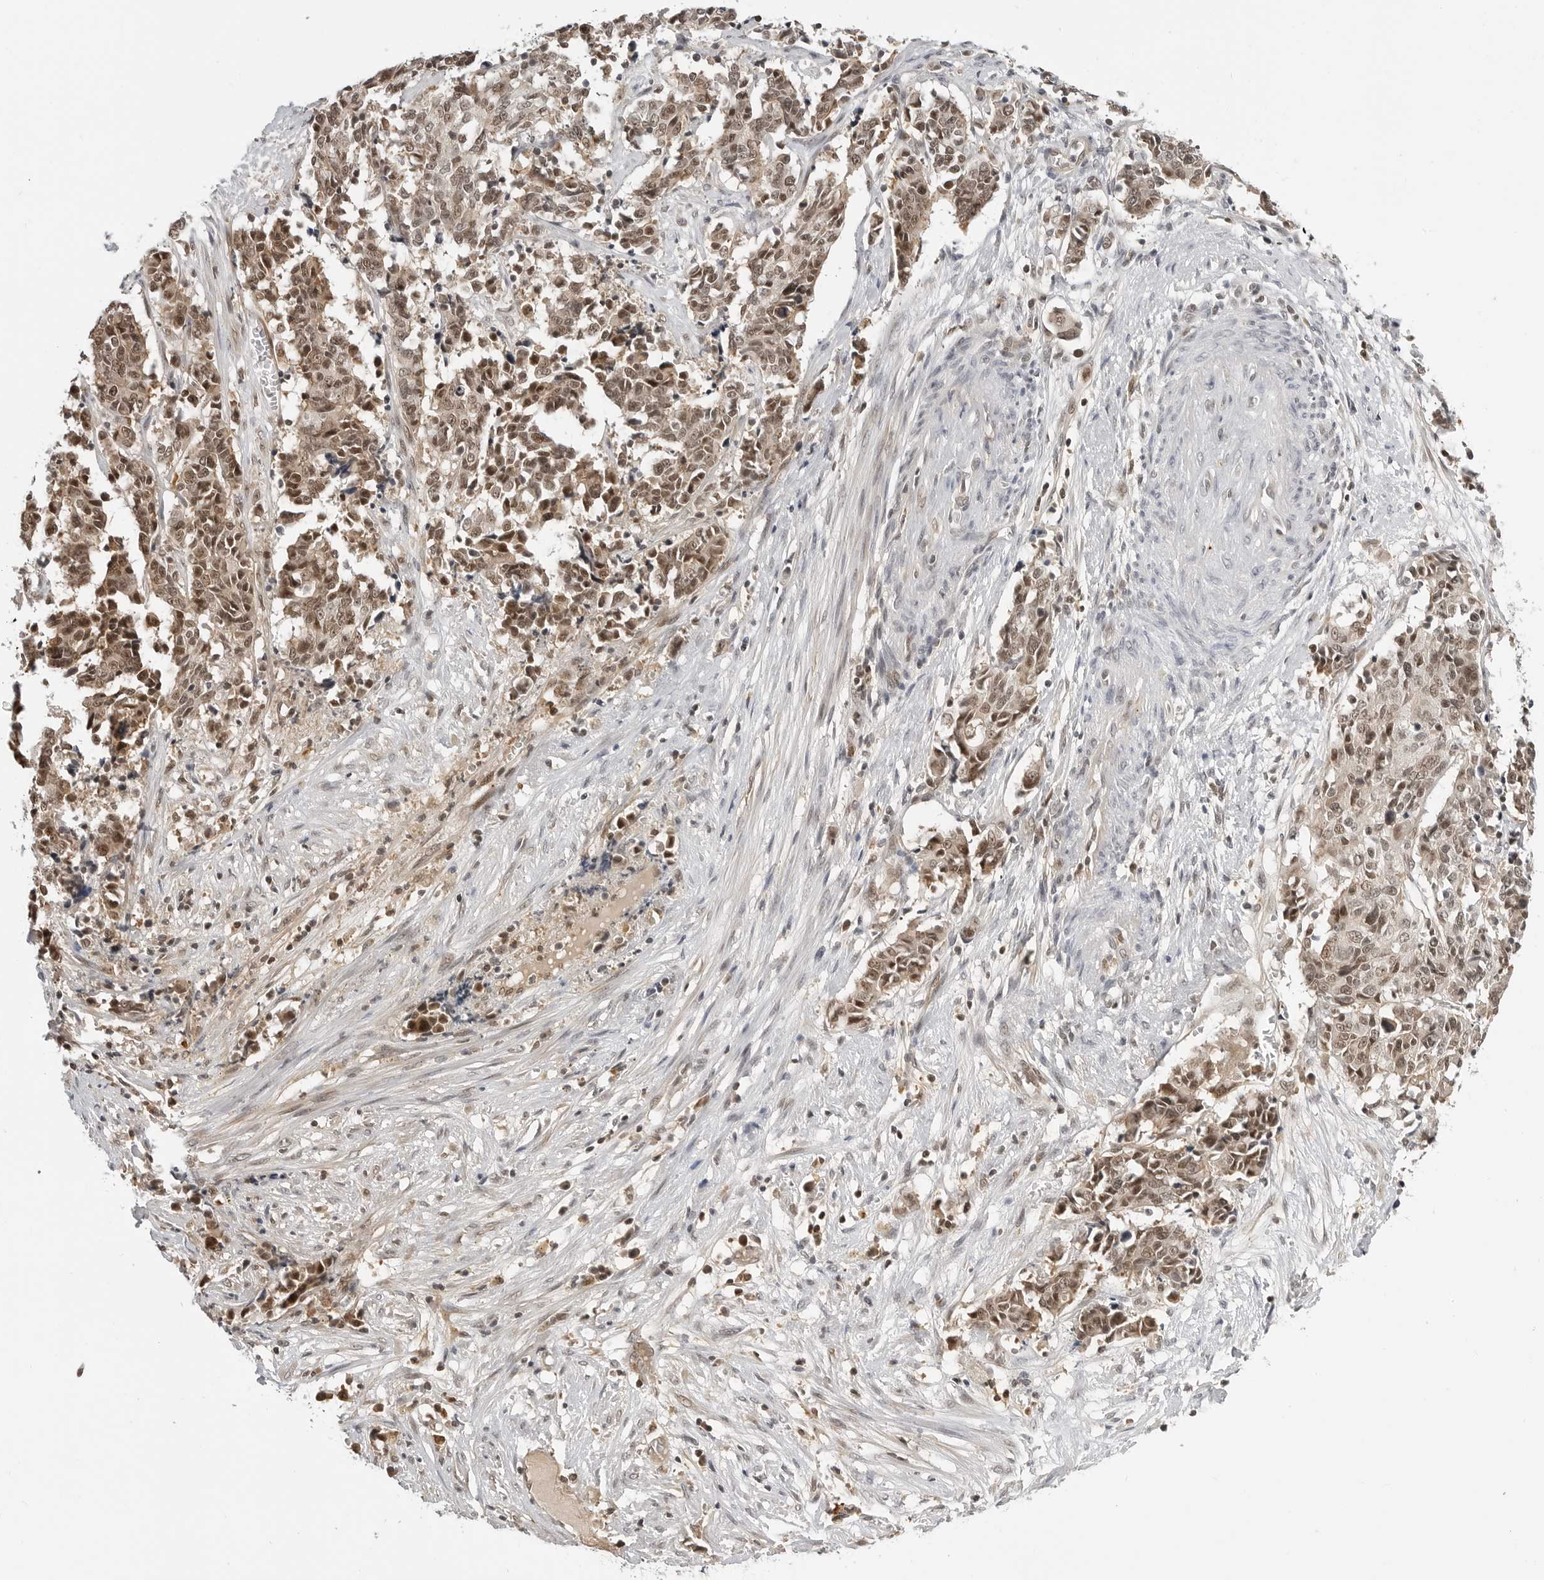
{"staining": {"intensity": "moderate", "quantity": ">75%", "location": "cytoplasmic/membranous,nuclear"}, "tissue": "cervical cancer", "cell_type": "Tumor cells", "image_type": "cancer", "snomed": [{"axis": "morphology", "description": "Normal tissue, NOS"}, {"axis": "morphology", "description": "Squamous cell carcinoma, NOS"}, {"axis": "topography", "description": "Cervix"}], "caption": "Protein positivity by immunohistochemistry displays moderate cytoplasmic/membranous and nuclear expression in approximately >75% of tumor cells in cervical squamous cell carcinoma.", "gene": "C8orf33", "patient": {"sex": "female", "age": 35}}